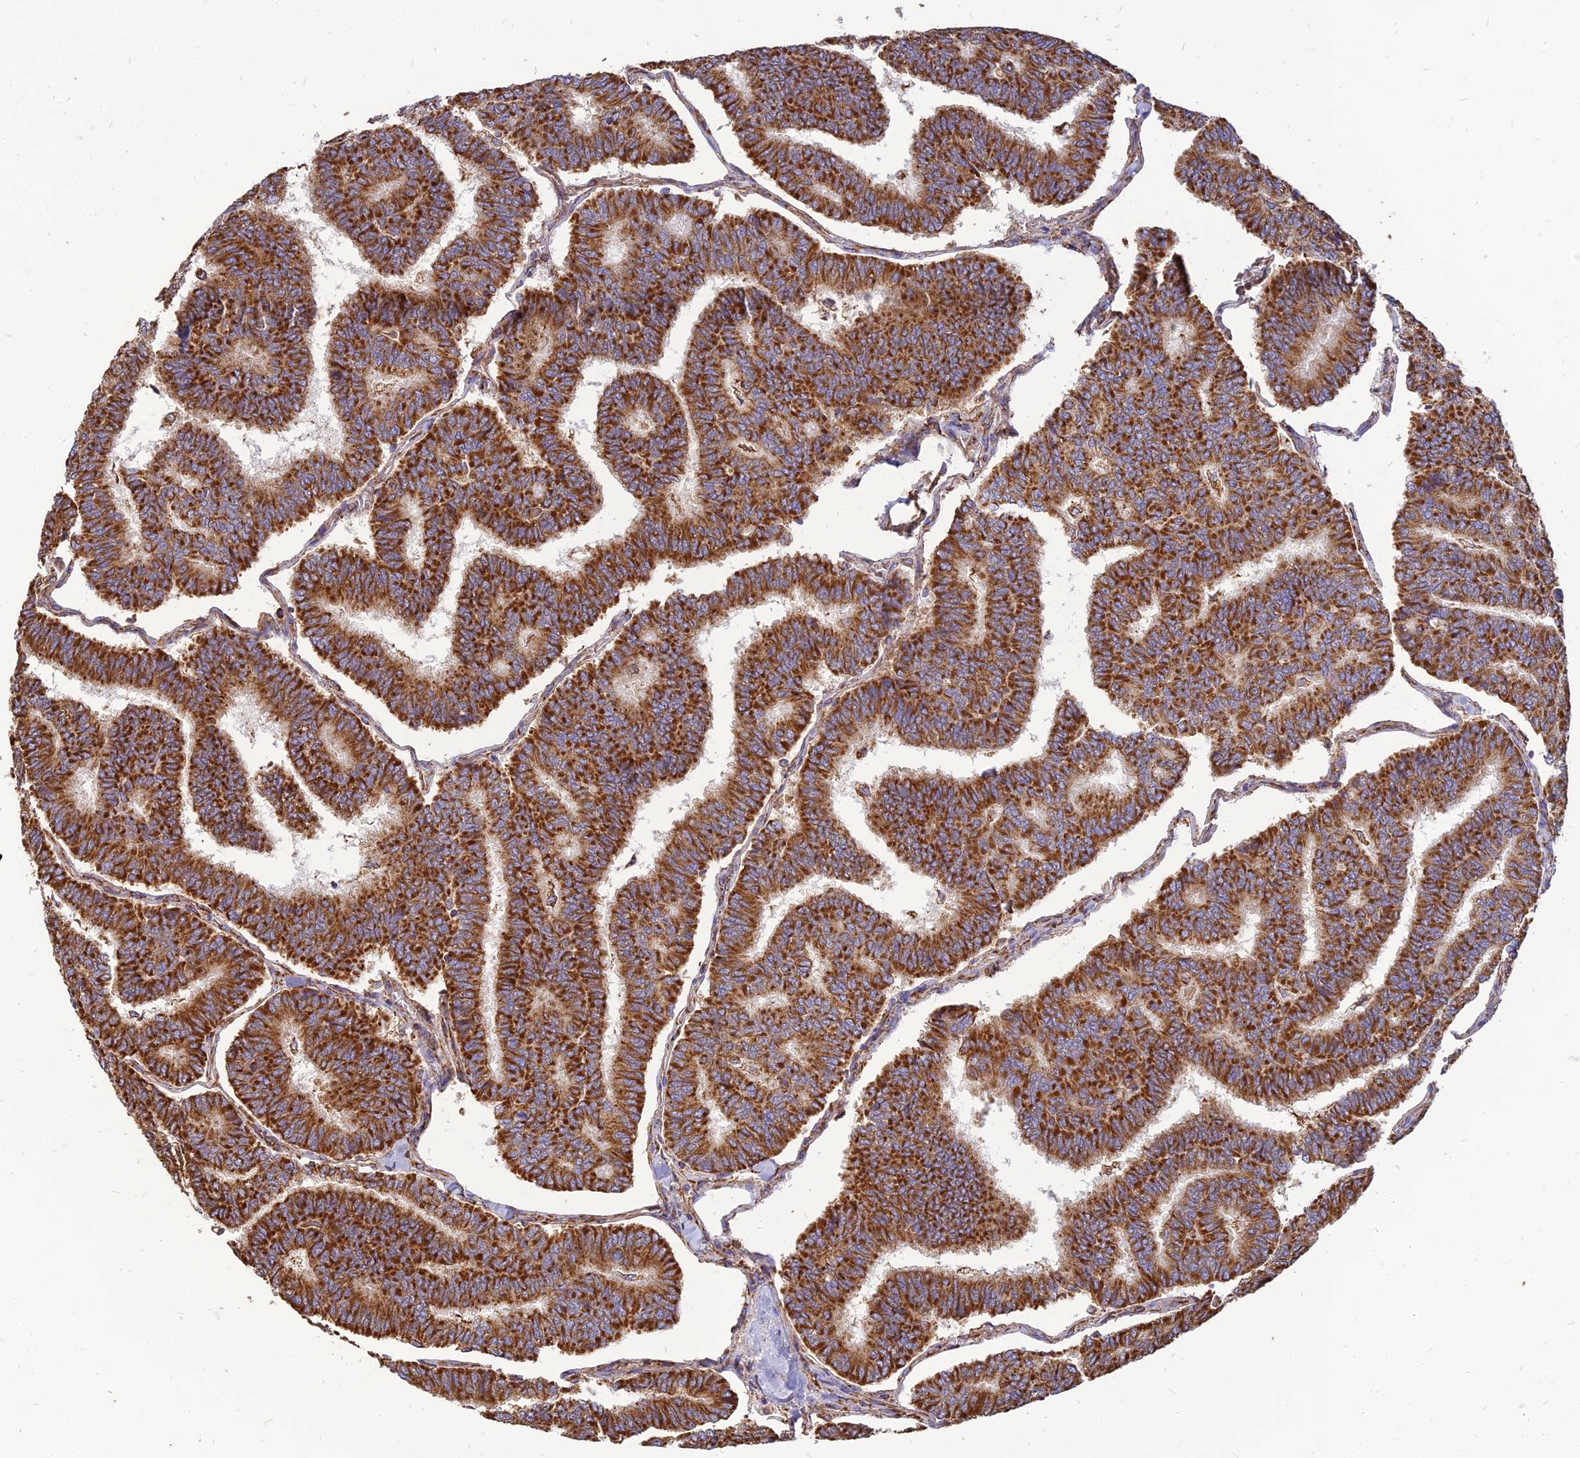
{"staining": {"intensity": "strong", "quantity": ">75%", "location": "cytoplasmic/membranous"}, "tissue": "thyroid cancer", "cell_type": "Tumor cells", "image_type": "cancer", "snomed": [{"axis": "morphology", "description": "Papillary adenocarcinoma, NOS"}, {"axis": "topography", "description": "Thyroid gland"}], "caption": "Immunohistochemical staining of thyroid cancer exhibits high levels of strong cytoplasmic/membranous protein positivity in approximately >75% of tumor cells. The staining was performed using DAB to visualize the protein expression in brown, while the nuclei were stained in blue with hematoxylin (Magnification: 20x).", "gene": "THUMPD2", "patient": {"sex": "female", "age": 35}}